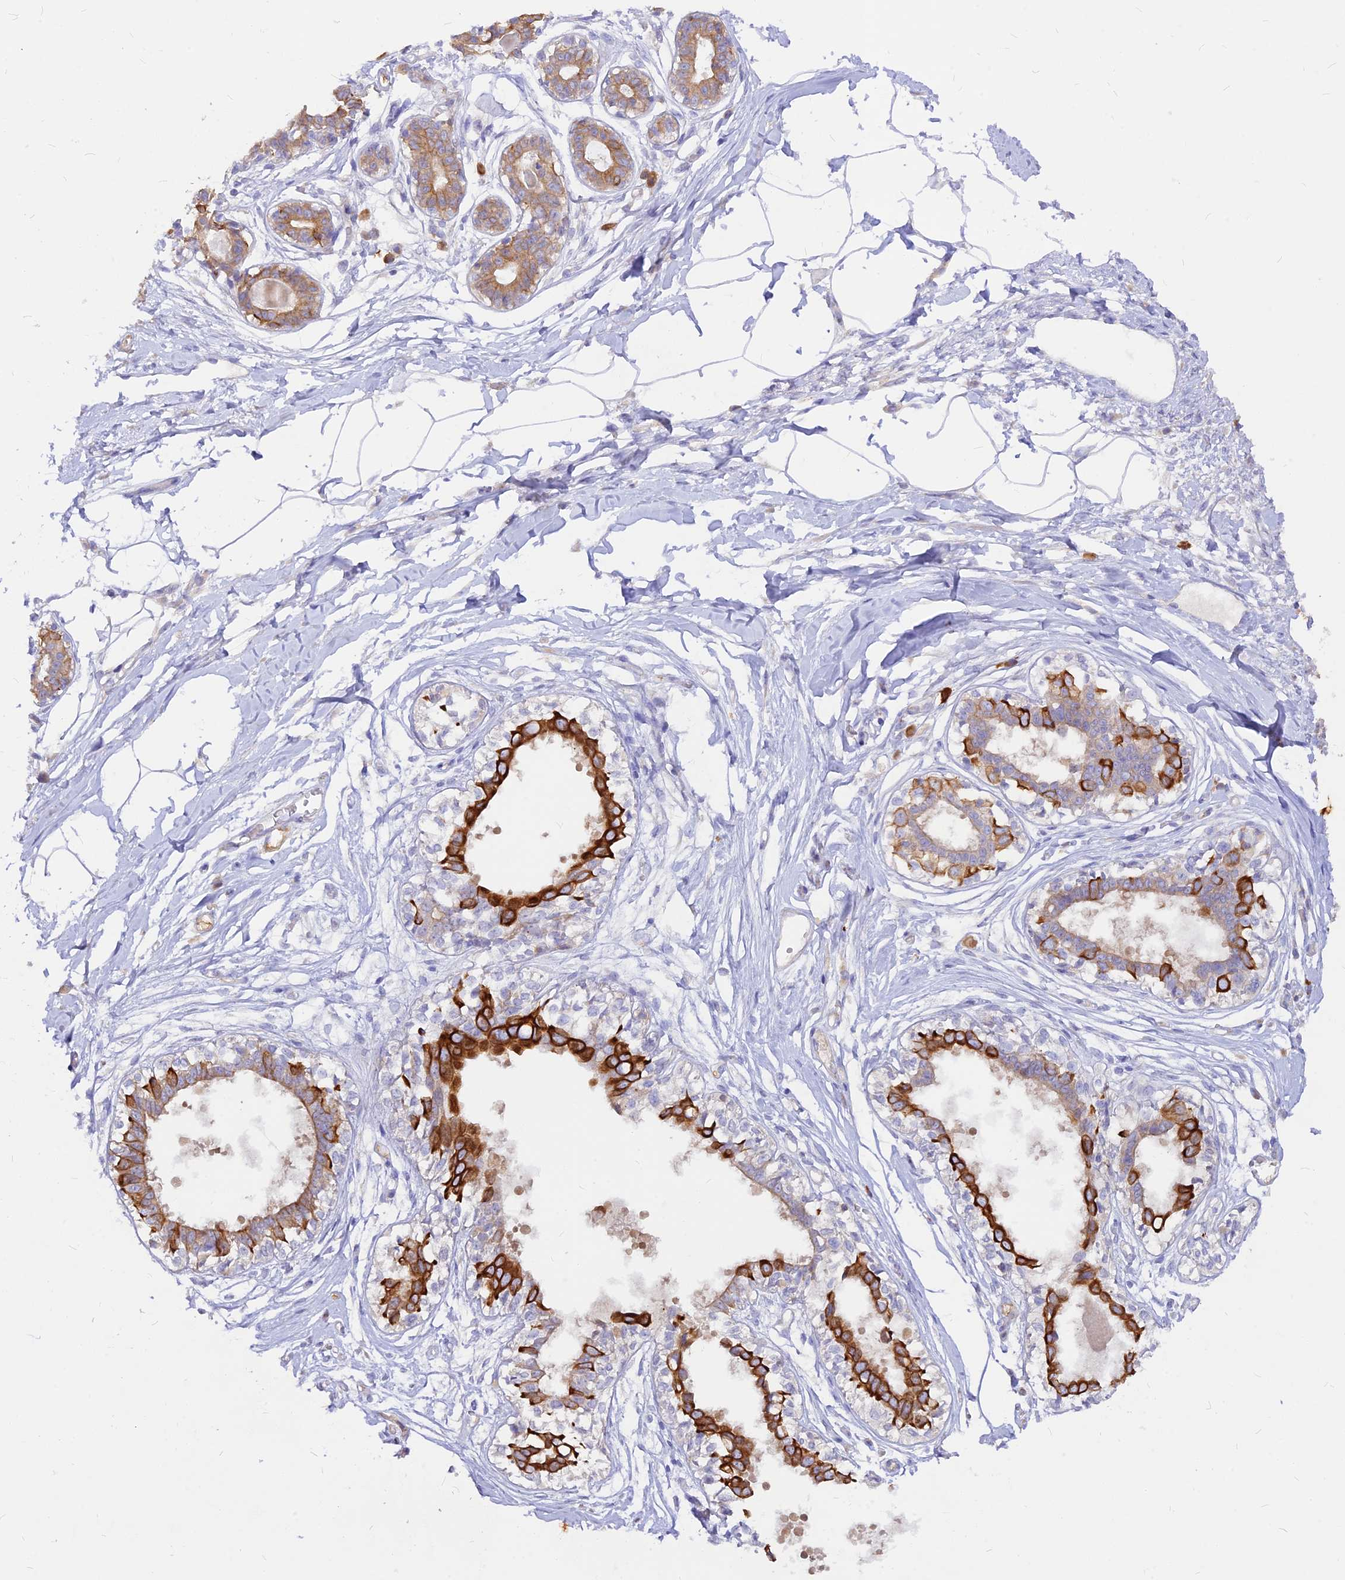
{"staining": {"intensity": "negative", "quantity": "none", "location": "none"}, "tissue": "breast", "cell_type": "Adipocytes", "image_type": "normal", "snomed": [{"axis": "morphology", "description": "Normal tissue, NOS"}, {"axis": "topography", "description": "Breast"}], "caption": "A micrograph of breast stained for a protein displays no brown staining in adipocytes. Nuclei are stained in blue.", "gene": "DENND2D", "patient": {"sex": "female", "age": 45}}